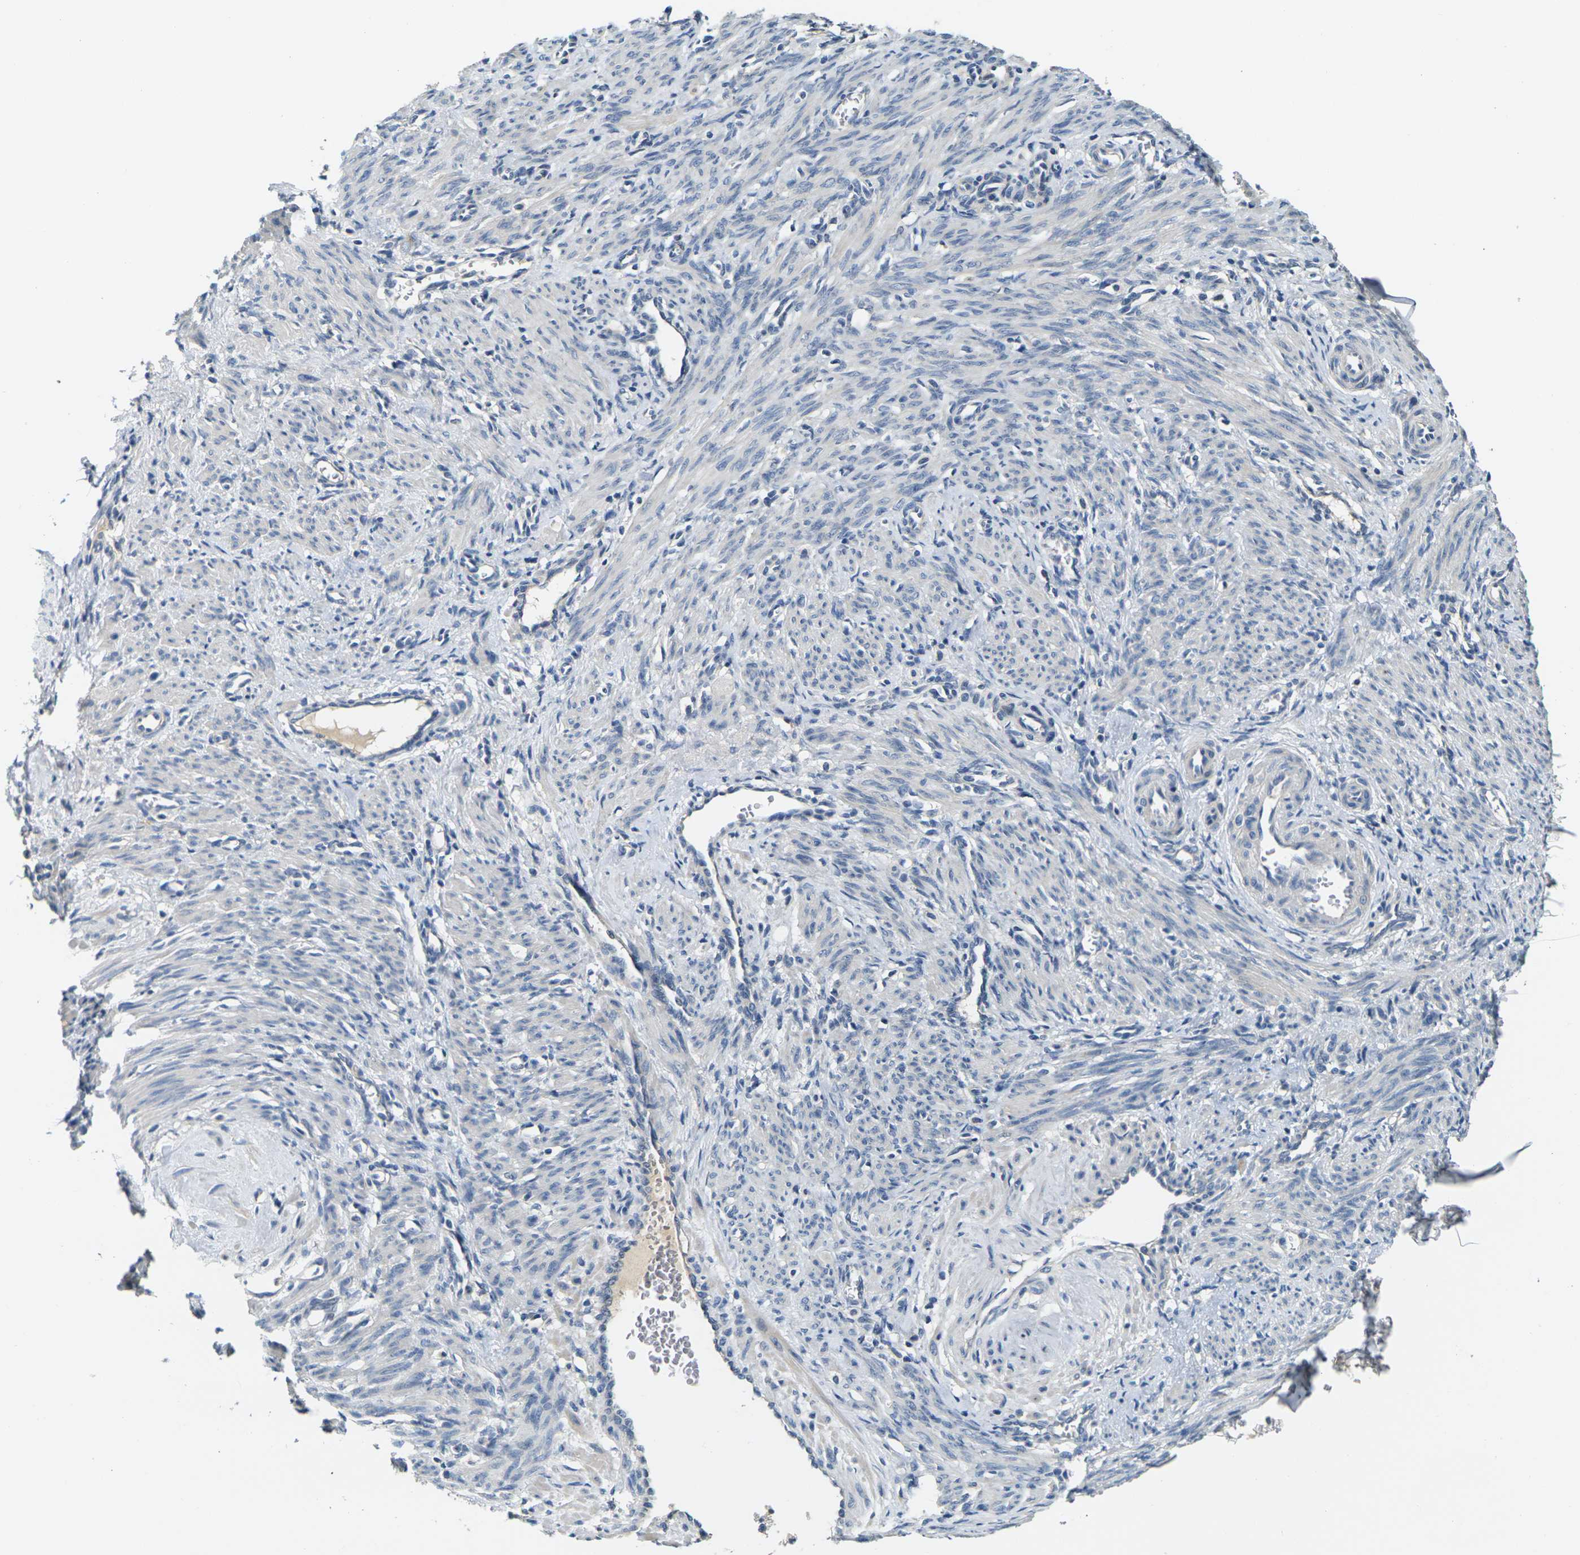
{"staining": {"intensity": "negative", "quantity": "none", "location": "none"}, "tissue": "smooth muscle", "cell_type": "Smooth muscle cells", "image_type": "normal", "snomed": [{"axis": "morphology", "description": "Normal tissue, NOS"}, {"axis": "topography", "description": "Endometrium"}], "caption": "IHC micrograph of normal smooth muscle: human smooth muscle stained with DAB (3,3'-diaminobenzidine) exhibits no significant protein staining in smooth muscle cells.", "gene": "SHISAL2B", "patient": {"sex": "female", "age": 33}}